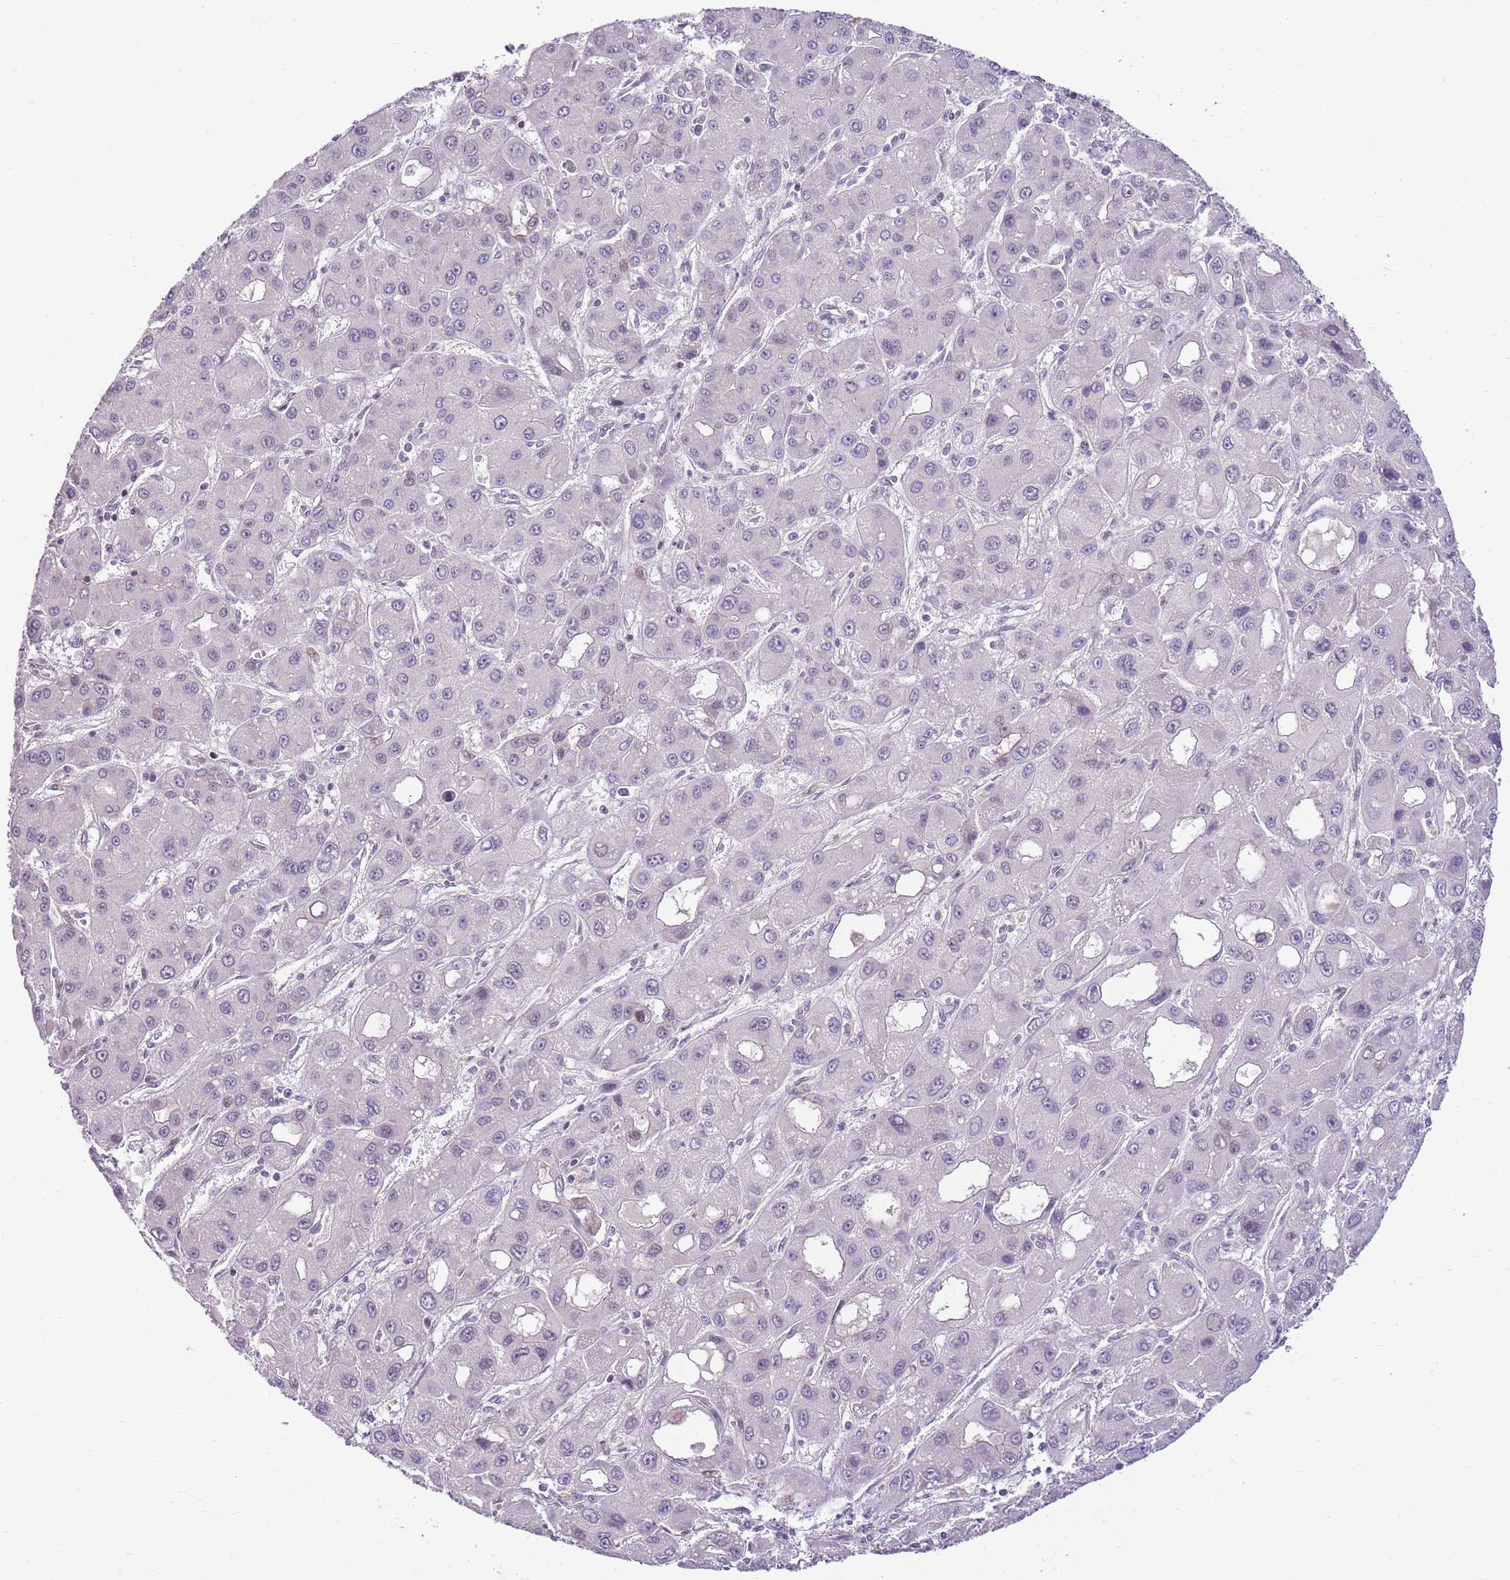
{"staining": {"intensity": "negative", "quantity": "none", "location": "none"}, "tissue": "liver cancer", "cell_type": "Tumor cells", "image_type": "cancer", "snomed": [{"axis": "morphology", "description": "Carcinoma, Hepatocellular, NOS"}, {"axis": "topography", "description": "Liver"}], "caption": "This image is of liver cancer stained with immunohistochemistry to label a protein in brown with the nuclei are counter-stained blue. There is no expression in tumor cells.", "gene": "CLBA1", "patient": {"sex": "male", "age": 55}}